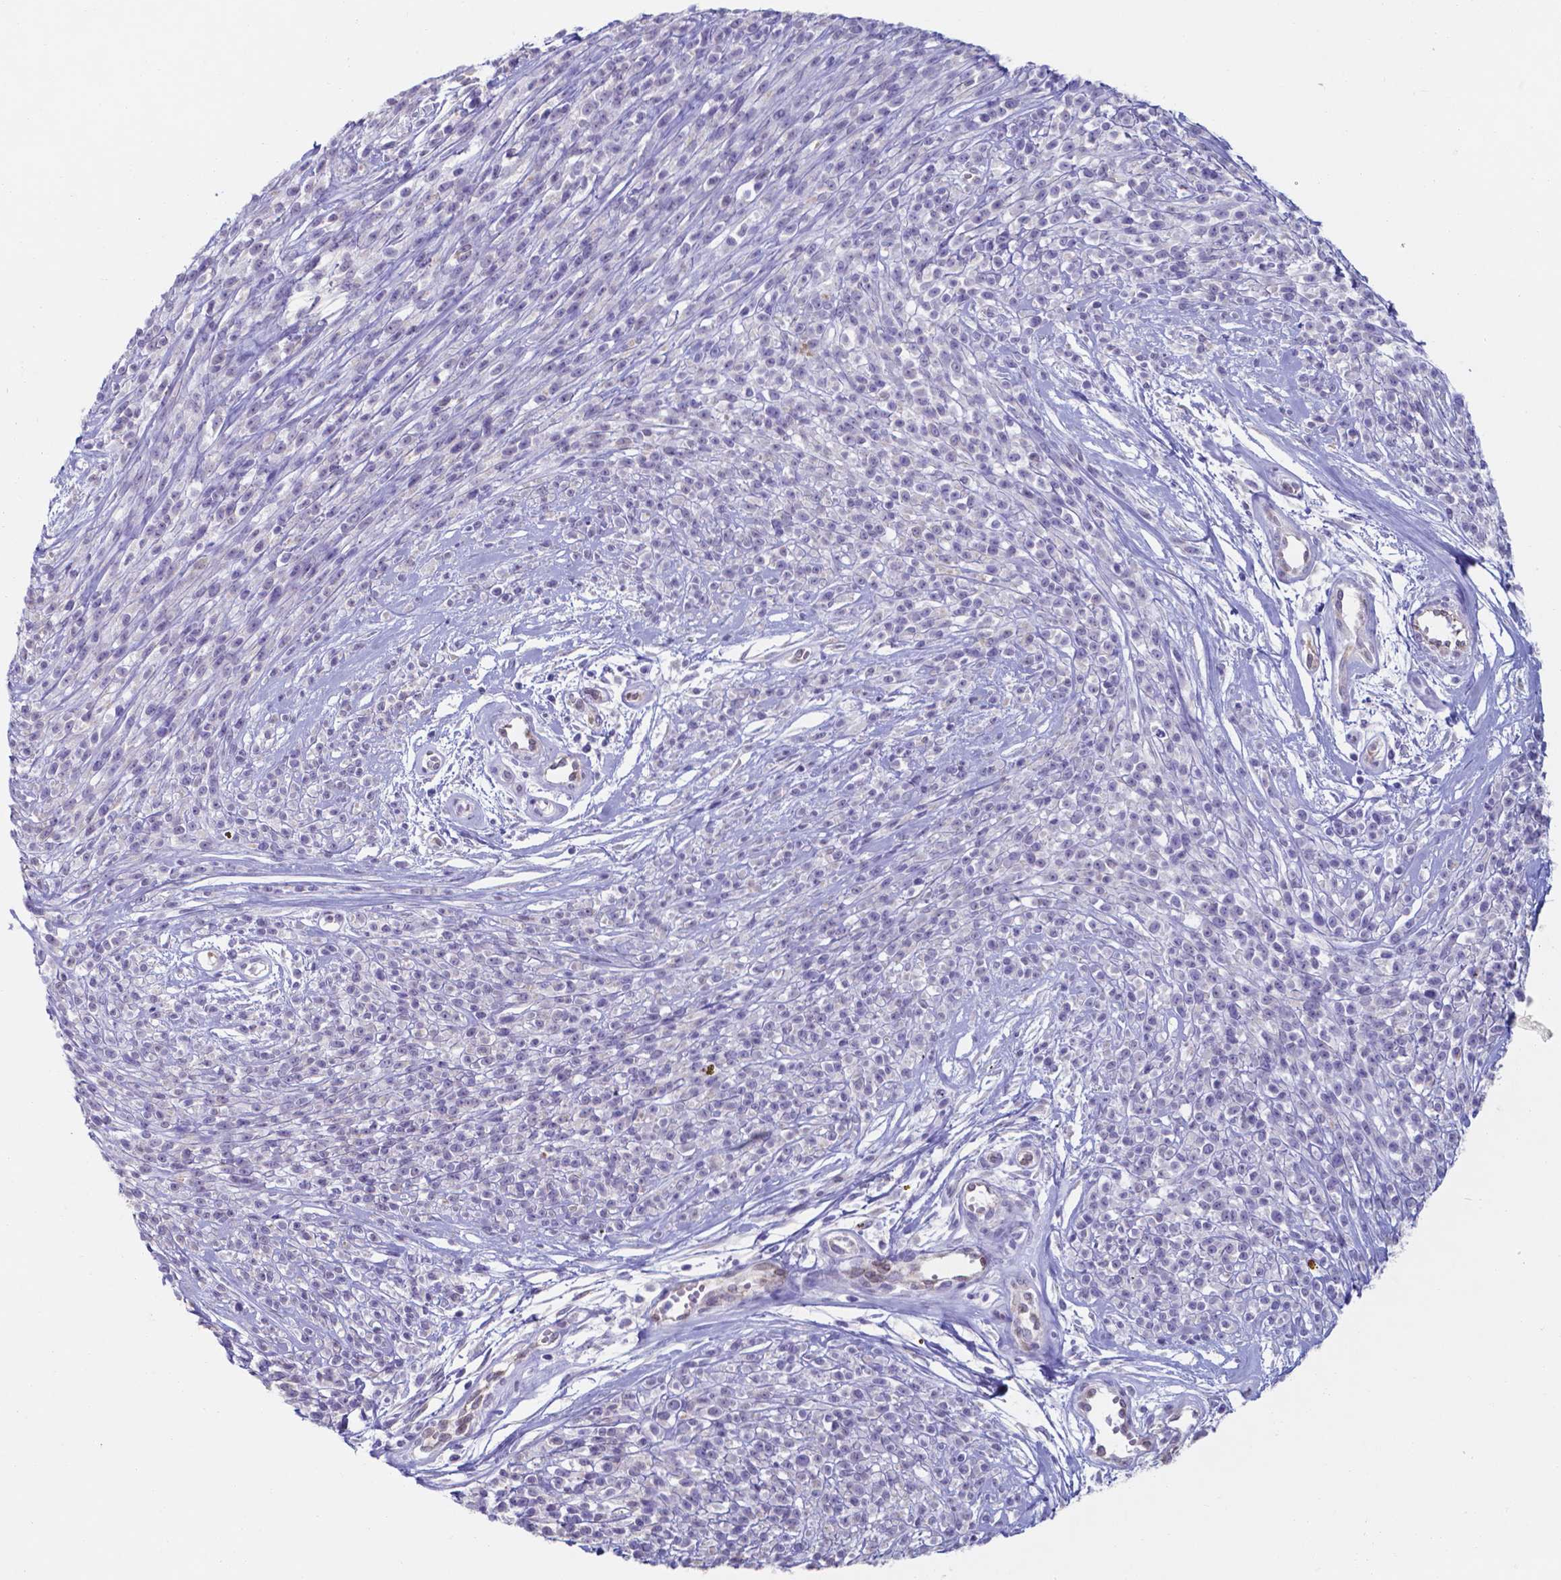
{"staining": {"intensity": "negative", "quantity": "none", "location": "none"}, "tissue": "melanoma", "cell_type": "Tumor cells", "image_type": "cancer", "snomed": [{"axis": "morphology", "description": "Malignant melanoma, NOS"}, {"axis": "topography", "description": "Skin"}, {"axis": "topography", "description": "Skin of trunk"}], "caption": "Human malignant melanoma stained for a protein using IHC displays no expression in tumor cells.", "gene": "UBE2J1", "patient": {"sex": "male", "age": 74}}